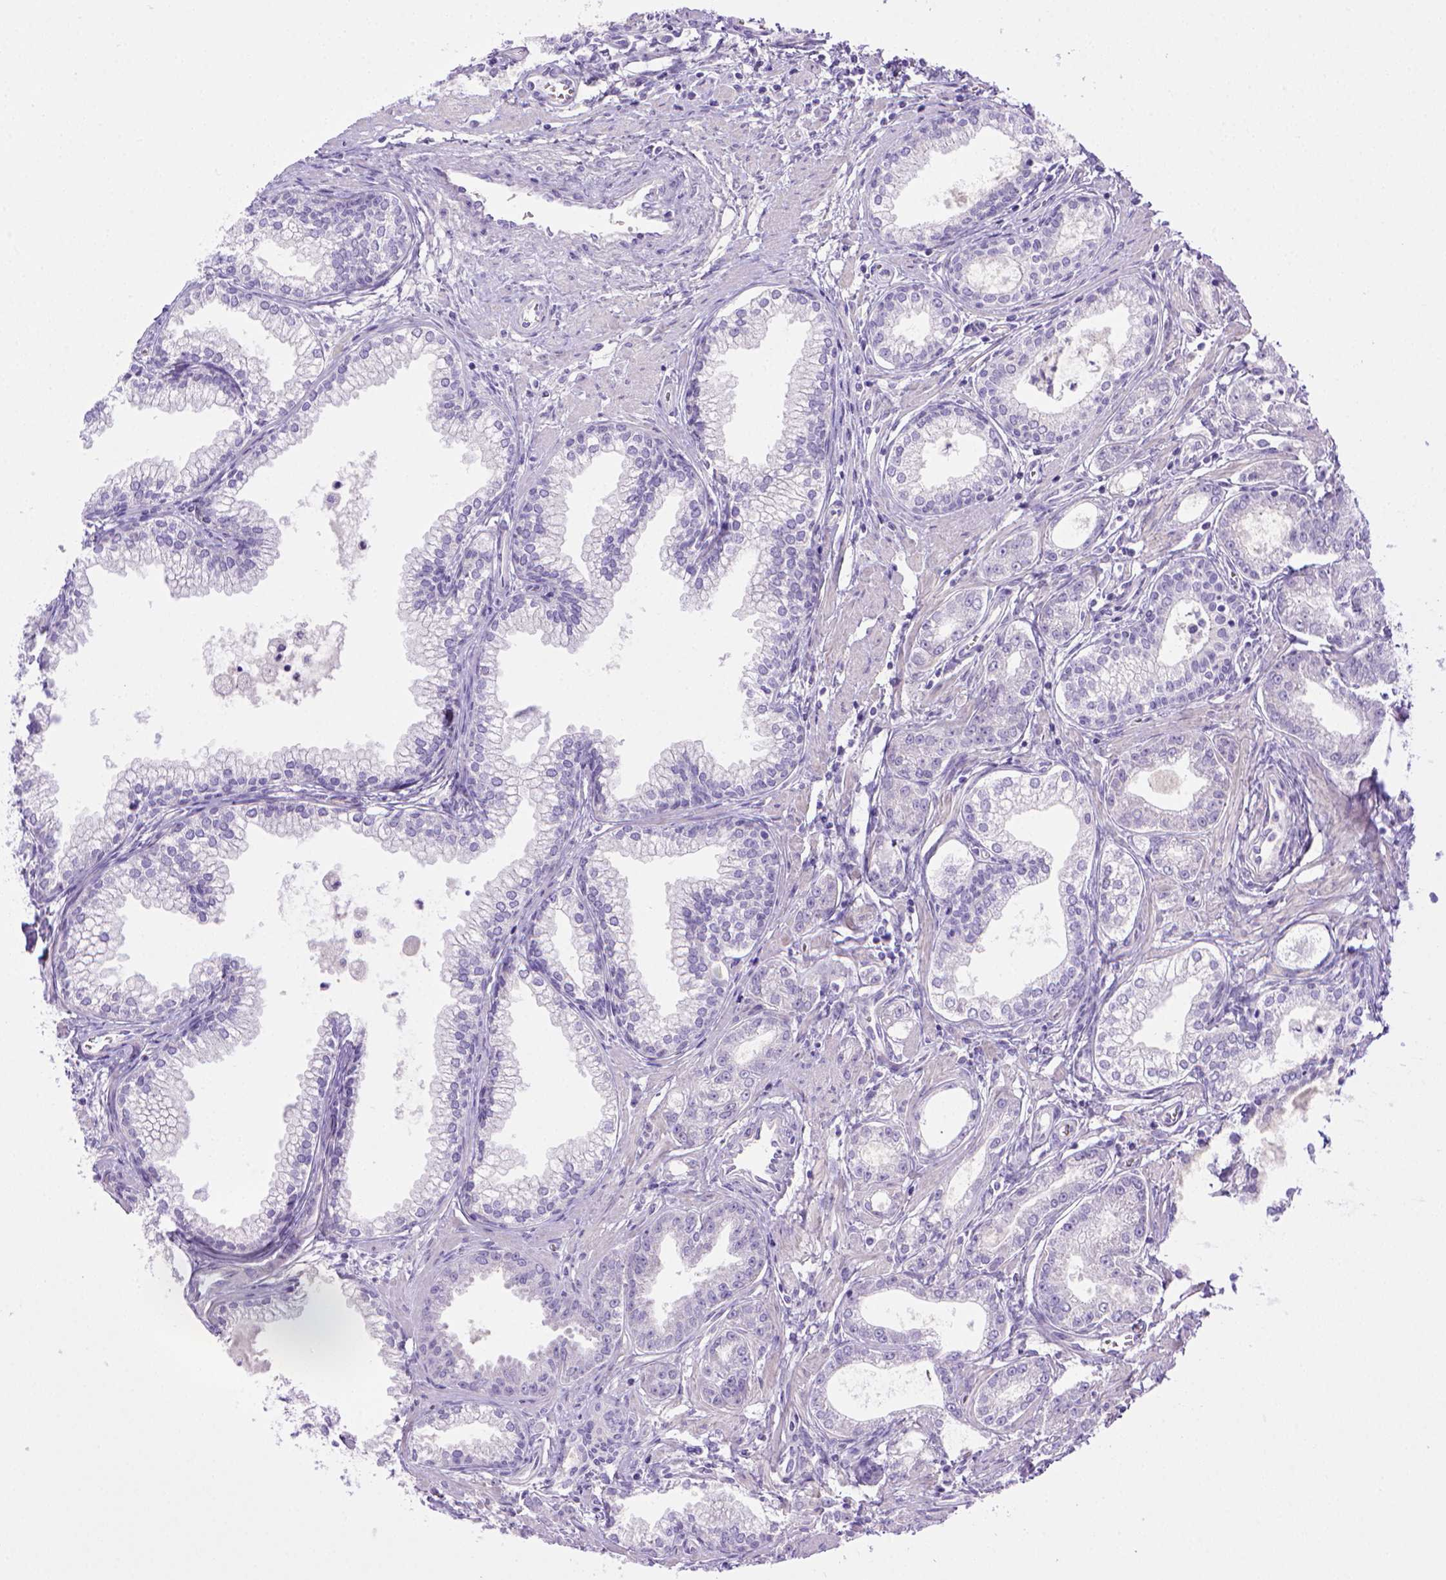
{"staining": {"intensity": "negative", "quantity": "none", "location": "none"}, "tissue": "prostate cancer", "cell_type": "Tumor cells", "image_type": "cancer", "snomed": [{"axis": "morphology", "description": "Adenocarcinoma, NOS"}, {"axis": "topography", "description": "Prostate"}], "caption": "Image shows no significant protein staining in tumor cells of prostate cancer.", "gene": "BAAT", "patient": {"sex": "male", "age": 71}}